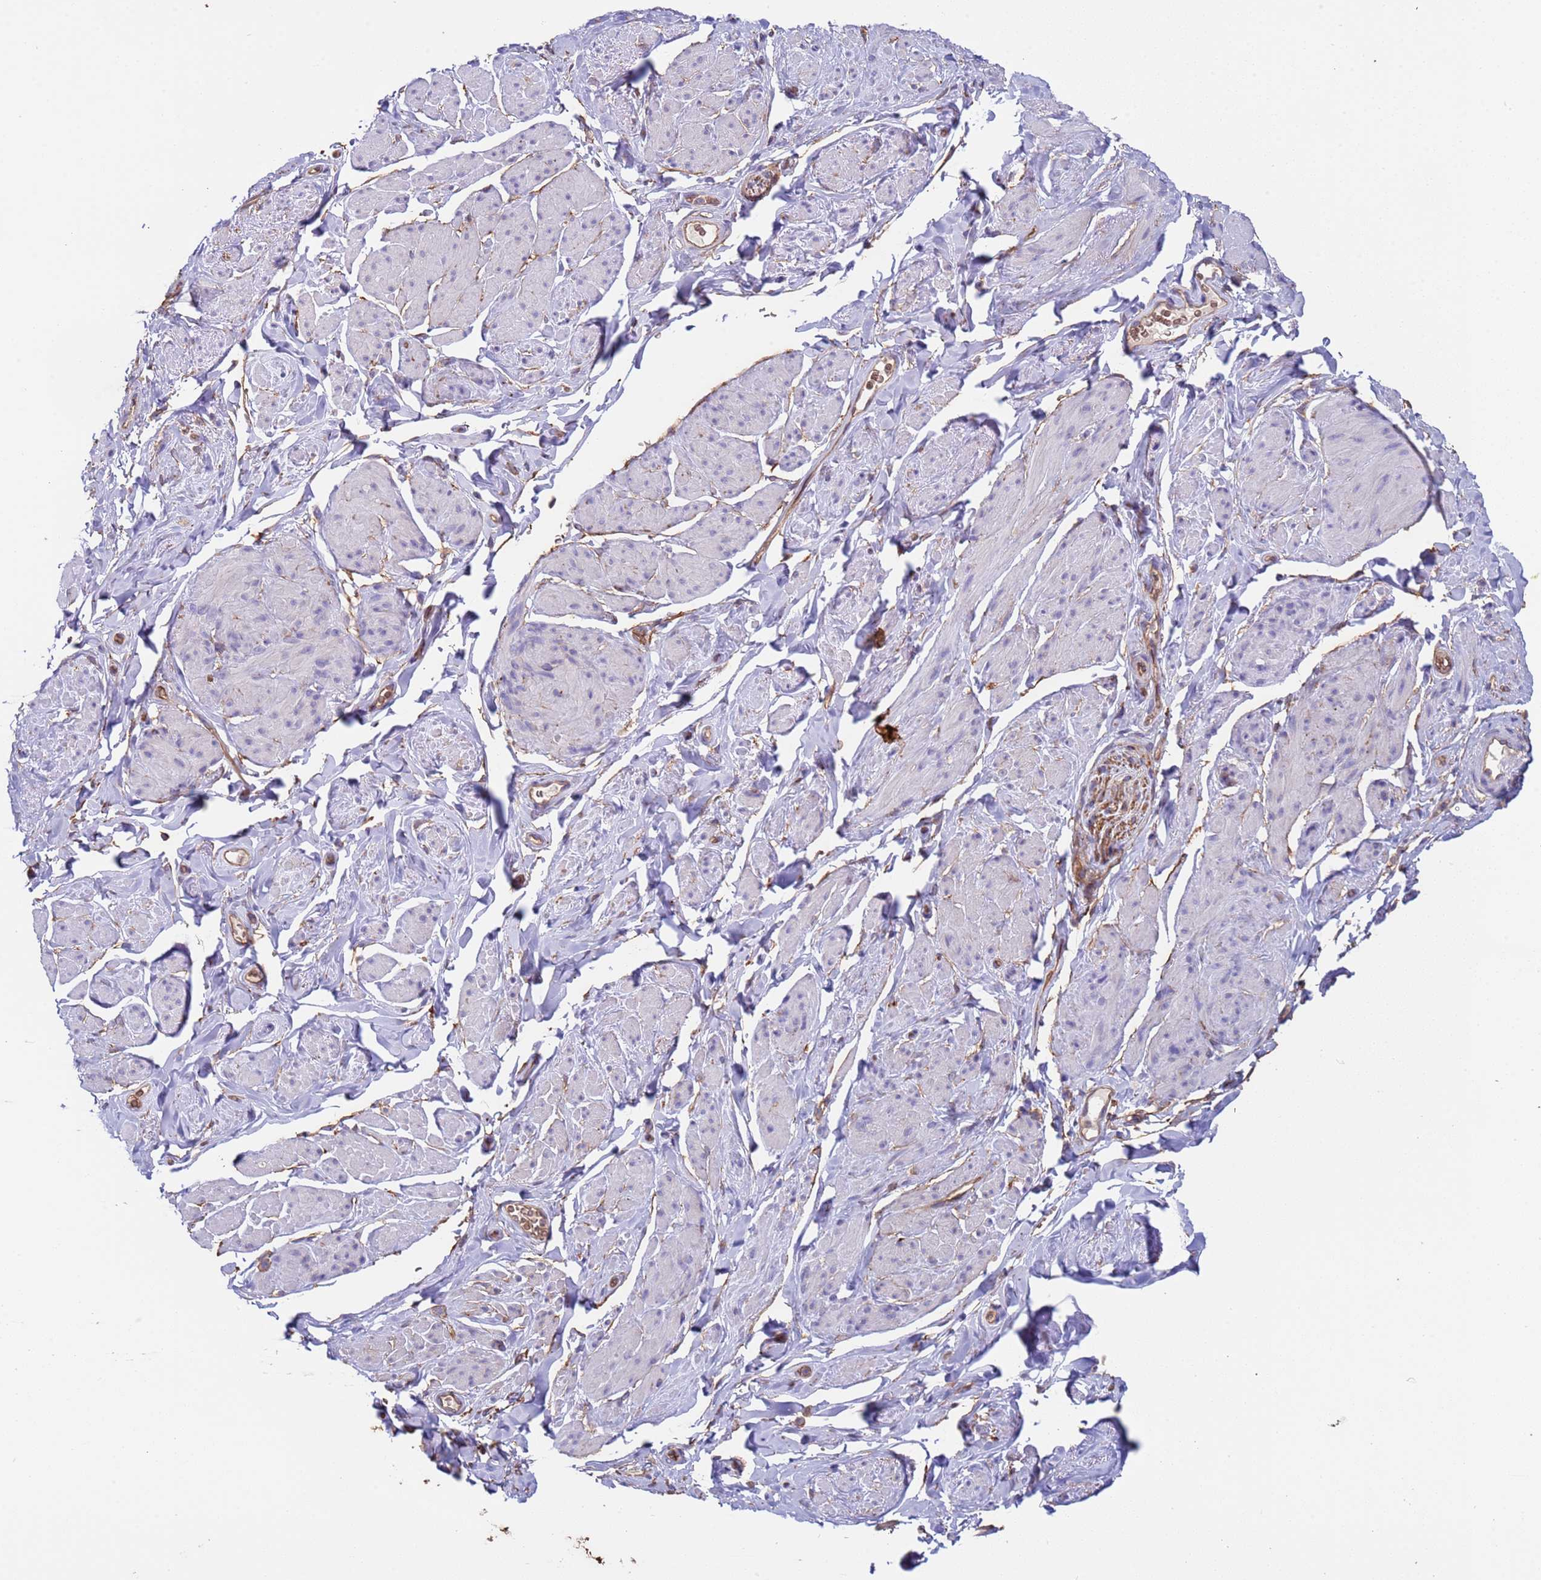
{"staining": {"intensity": "negative", "quantity": "none", "location": "none"}, "tissue": "smooth muscle", "cell_type": "Smooth muscle cells", "image_type": "normal", "snomed": [{"axis": "morphology", "description": "Normal tissue, NOS"}, {"axis": "topography", "description": "Smooth muscle"}, {"axis": "topography", "description": "Peripheral nerve tissue"}], "caption": "The photomicrograph demonstrates no staining of smooth muscle cells in normal smooth muscle. Brightfield microscopy of IHC stained with DAB (brown) and hematoxylin (blue), captured at high magnification.", "gene": "ZNF248", "patient": {"sex": "male", "age": 69}}